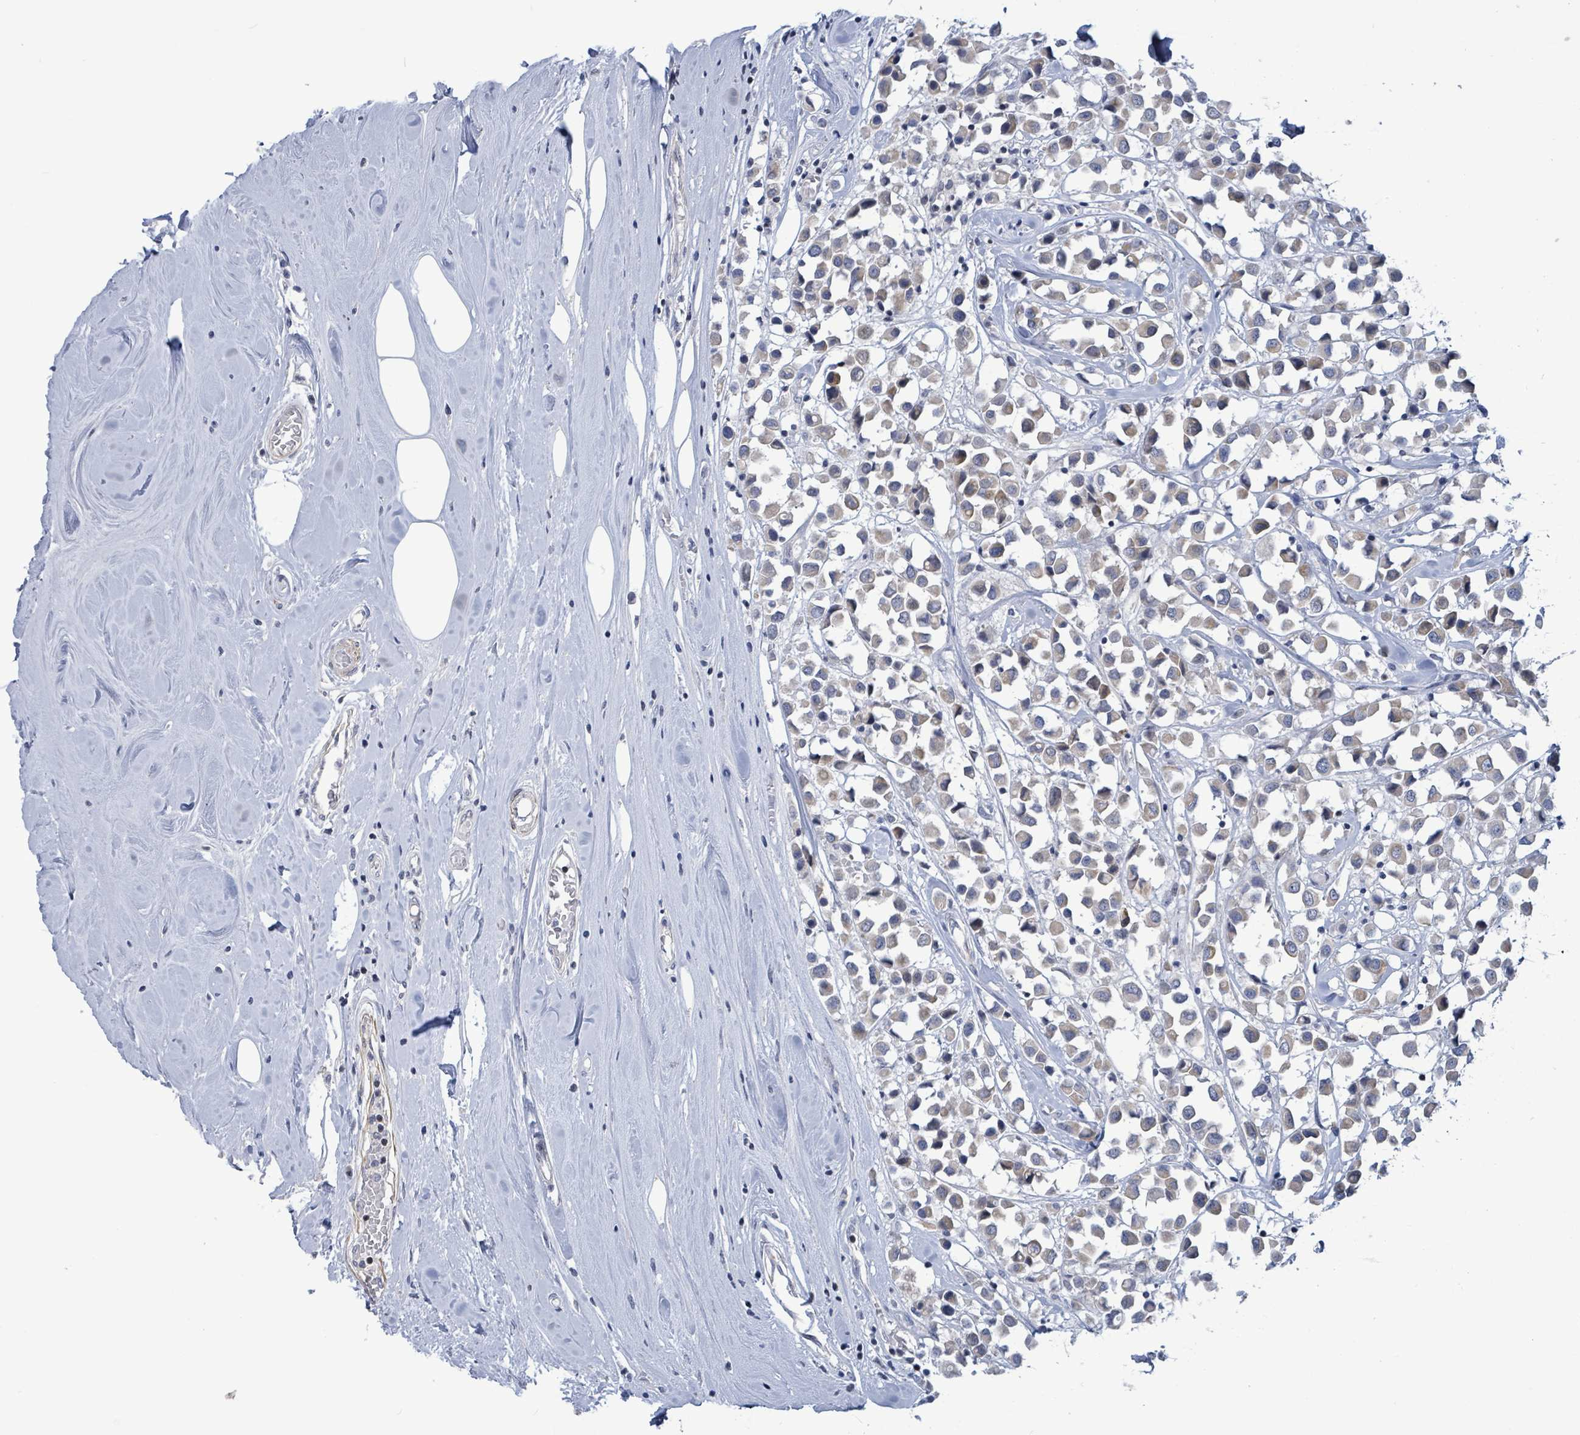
{"staining": {"intensity": "weak", "quantity": "<25%", "location": "cytoplasmic/membranous"}, "tissue": "breast cancer", "cell_type": "Tumor cells", "image_type": "cancer", "snomed": [{"axis": "morphology", "description": "Duct carcinoma"}, {"axis": "topography", "description": "Breast"}], "caption": "Tumor cells show no significant protein expression in breast cancer (intraductal carcinoma).", "gene": "NTN3", "patient": {"sex": "female", "age": 61}}